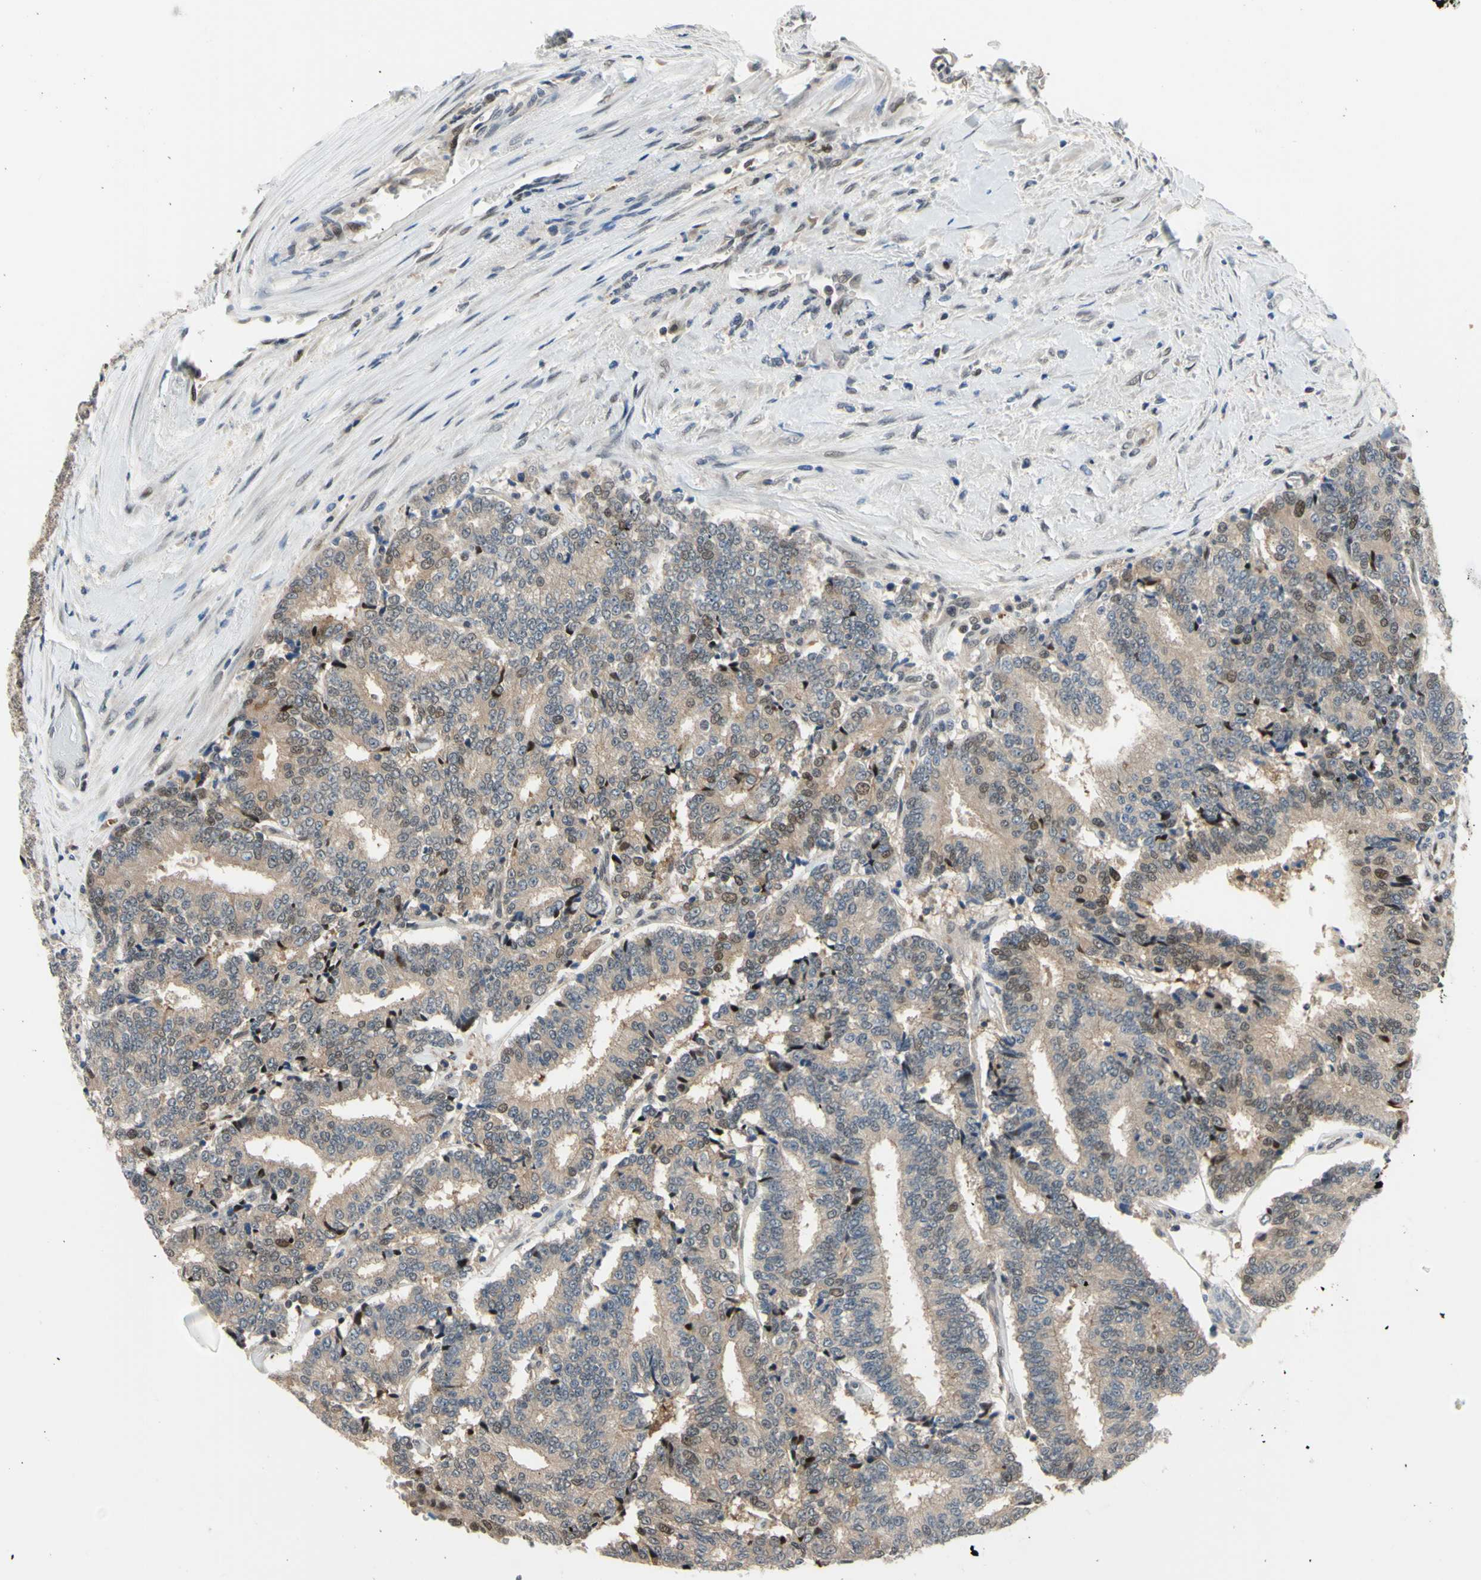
{"staining": {"intensity": "moderate", "quantity": "25%-75%", "location": "cytoplasmic/membranous,nuclear"}, "tissue": "prostate cancer", "cell_type": "Tumor cells", "image_type": "cancer", "snomed": [{"axis": "morphology", "description": "Normal tissue, NOS"}, {"axis": "morphology", "description": "Adenocarcinoma, High grade"}, {"axis": "topography", "description": "Prostate"}, {"axis": "topography", "description": "Seminal veicle"}], "caption": "Prostate high-grade adenocarcinoma stained with DAB (3,3'-diaminobenzidine) immunohistochemistry shows medium levels of moderate cytoplasmic/membranous and nuclear expression in approximately 25%-75% of tumor cells.", "gene": "HSPA4", "patient": {"sex": "male", "age": 55}}